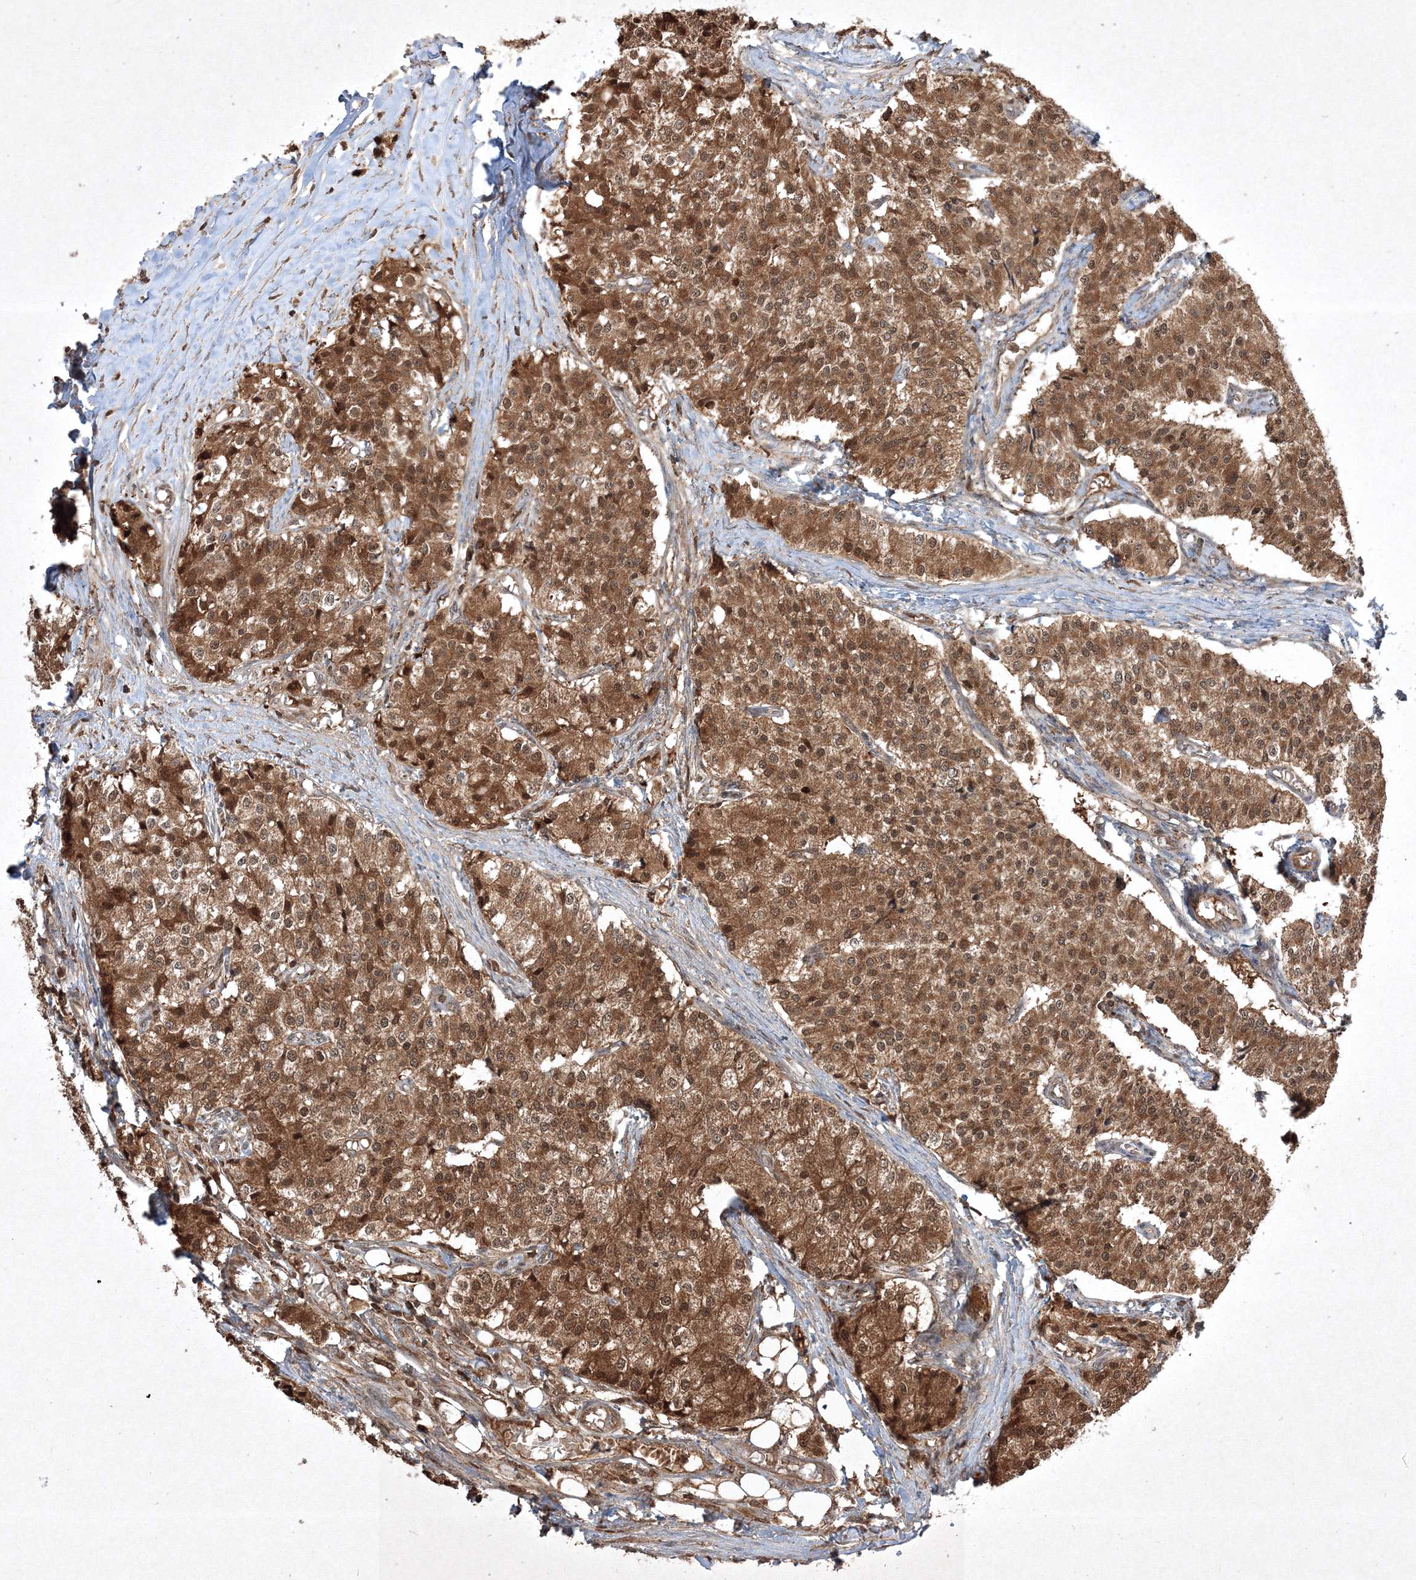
{"staining": {"intensity": "moderate", "quantity": ">75%", "location": "cytoplasmic/membranous"}, "tissue": "carcinoid", "cell_type": "Tumor cells", "image_type": "cancer", "snomed": [{"axis": "morphology", "description": "Carcinoid, malignant, NOS"}, {"axis": "topography", "description": "Colon"}], "caption": "This is an image of immunohistochemistry staining of carcinoid (malignant), which shows moderate positivity in the cytoplasmic/membranous of tumor cells.", "gene": "PLTP", "patient": {"sex": "female", "age": 52}}